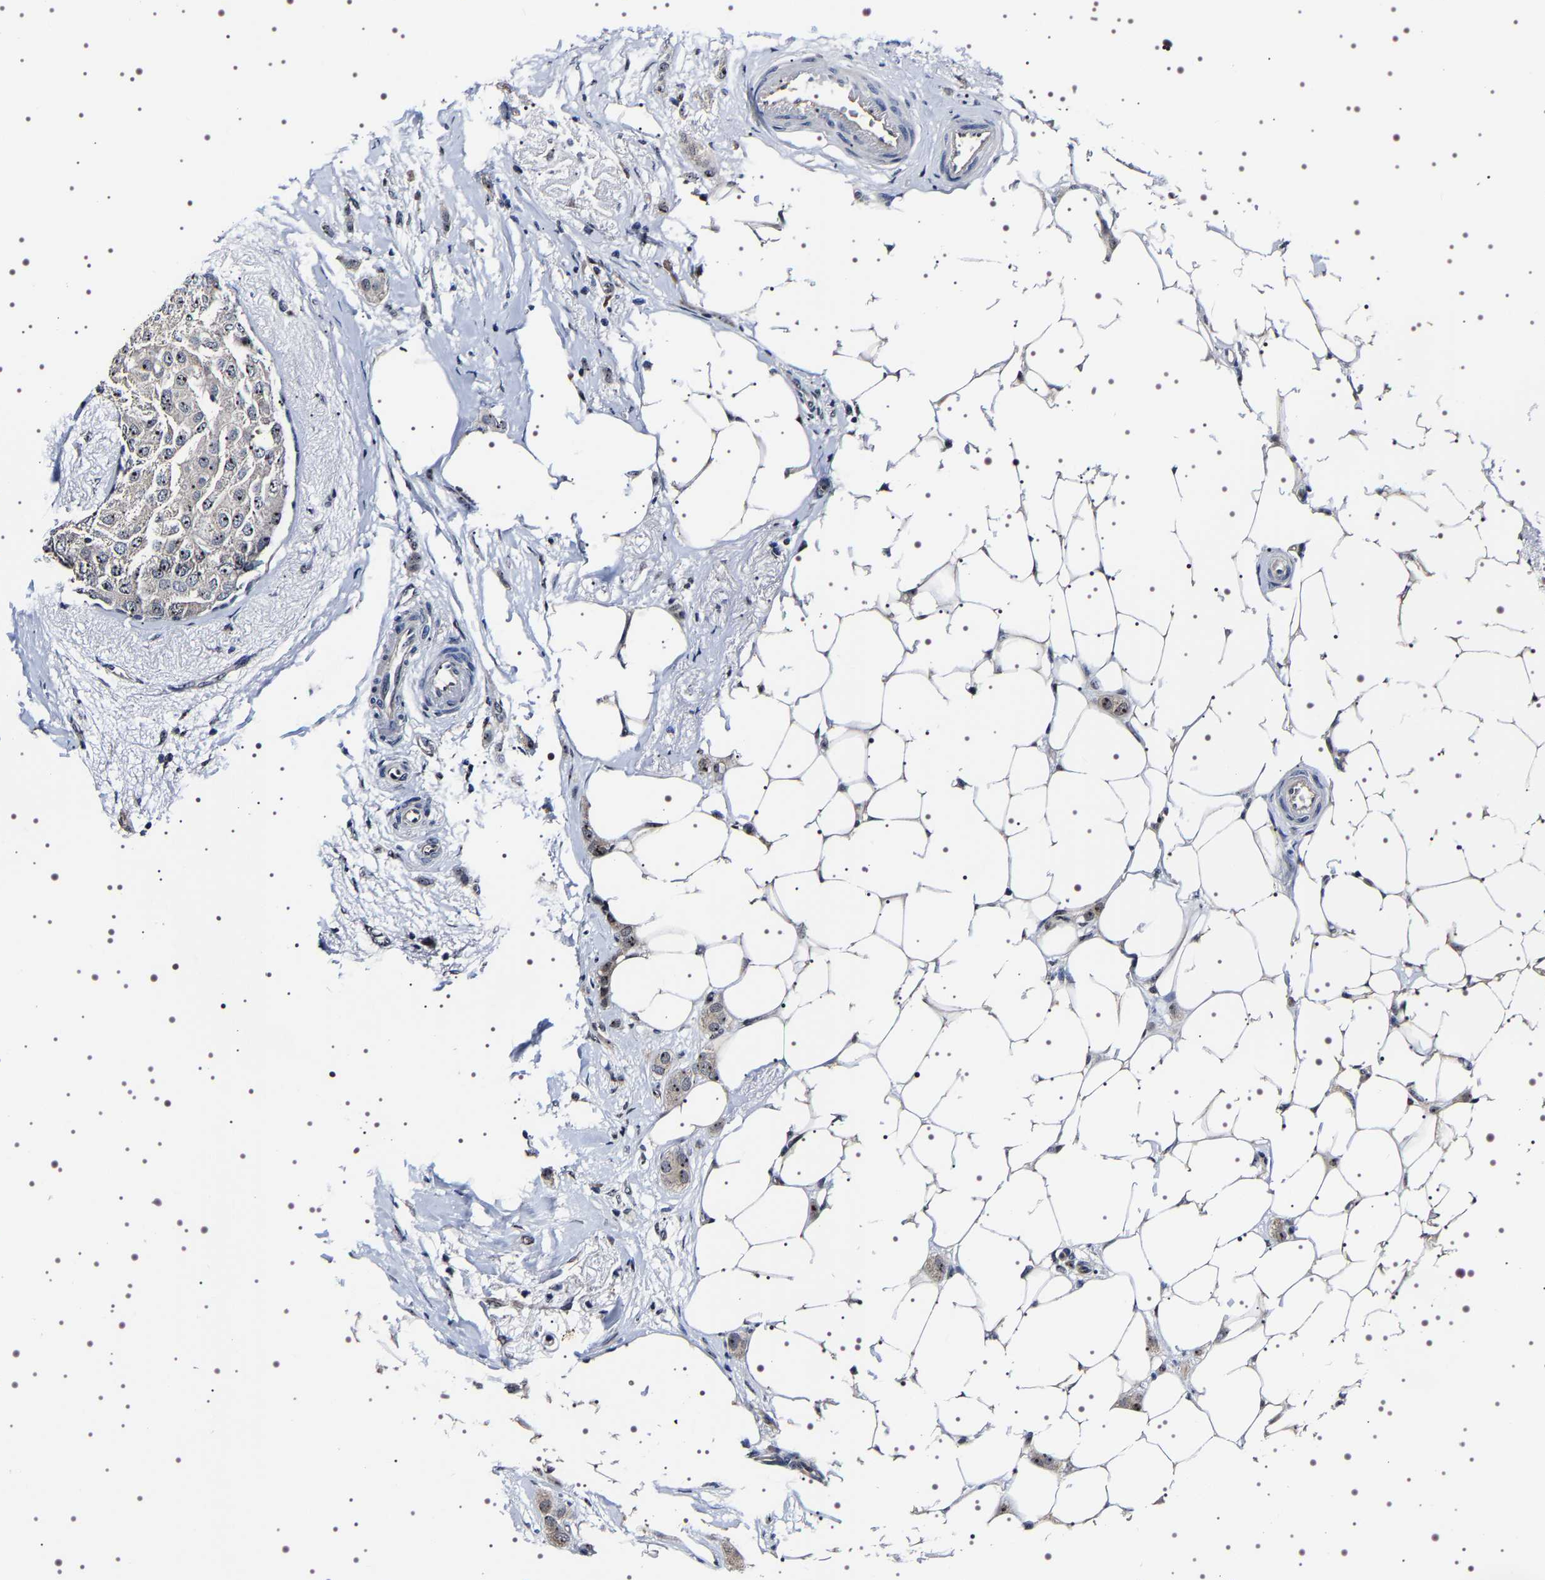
{"staining": {"intensity": "moderate", "quantity": "<25%", "location": "nuclear"}, "tissue": "breast cancer", "cell_type": "Tumor cells", "image_type": "cancer", "snomed": [{"axis": "morphology", "description": "Lobular carcinoma"}, {"axis": "topography", "description": "Breast"}], "caption": "Breast lobular carcinoma was stained to show a protein in brown. There is low levels of moderate nuclear expression in about <25% of tumor cells.", "gene": "GNL3", "patient": {"sex": "female", "age": 55}}